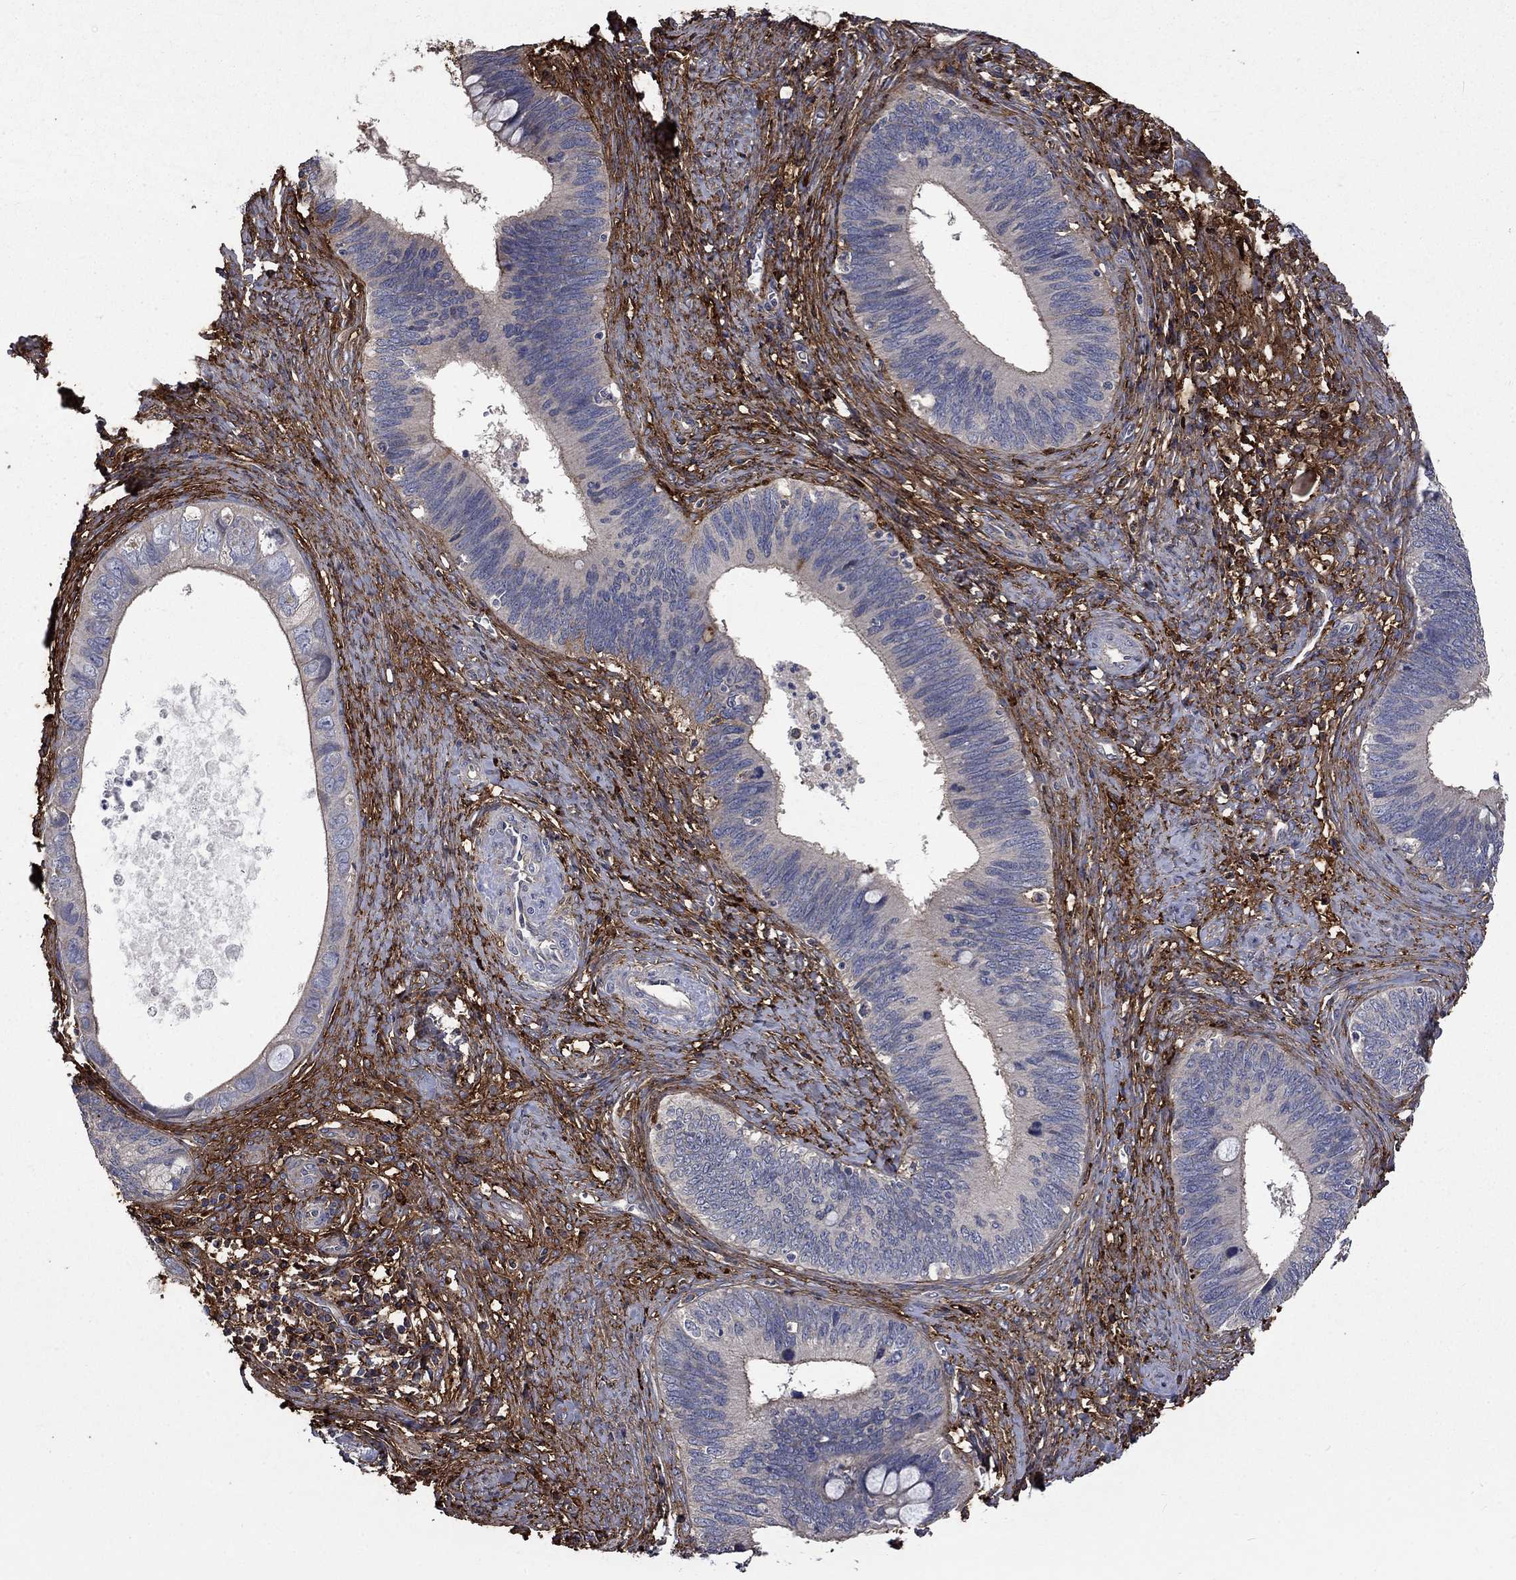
{"staining": {"intensity": "negative", "quantity": "none", "location": "none"}, "tissue": "cervical cancer", "cell_type": "Tumor cells", "image_type": "cancer", "snomed": [{"axis": "morphology", "description": "Adenocarcinoma, NOS"}, {"axis": "topography", "description": "Cervix"}], "caption": "The immunohistochemistry (IHC) image has no significant positivity in tumor cells of cervical cancer (adenocarcinoma) tissue. (Stains: DAB immunohistochemistry with hematoxylin counter stain, Microscopy: brightfield microscopy at high magnification).", "gene": "VCAN", "patient": {"sex": "female", "age": 42}}